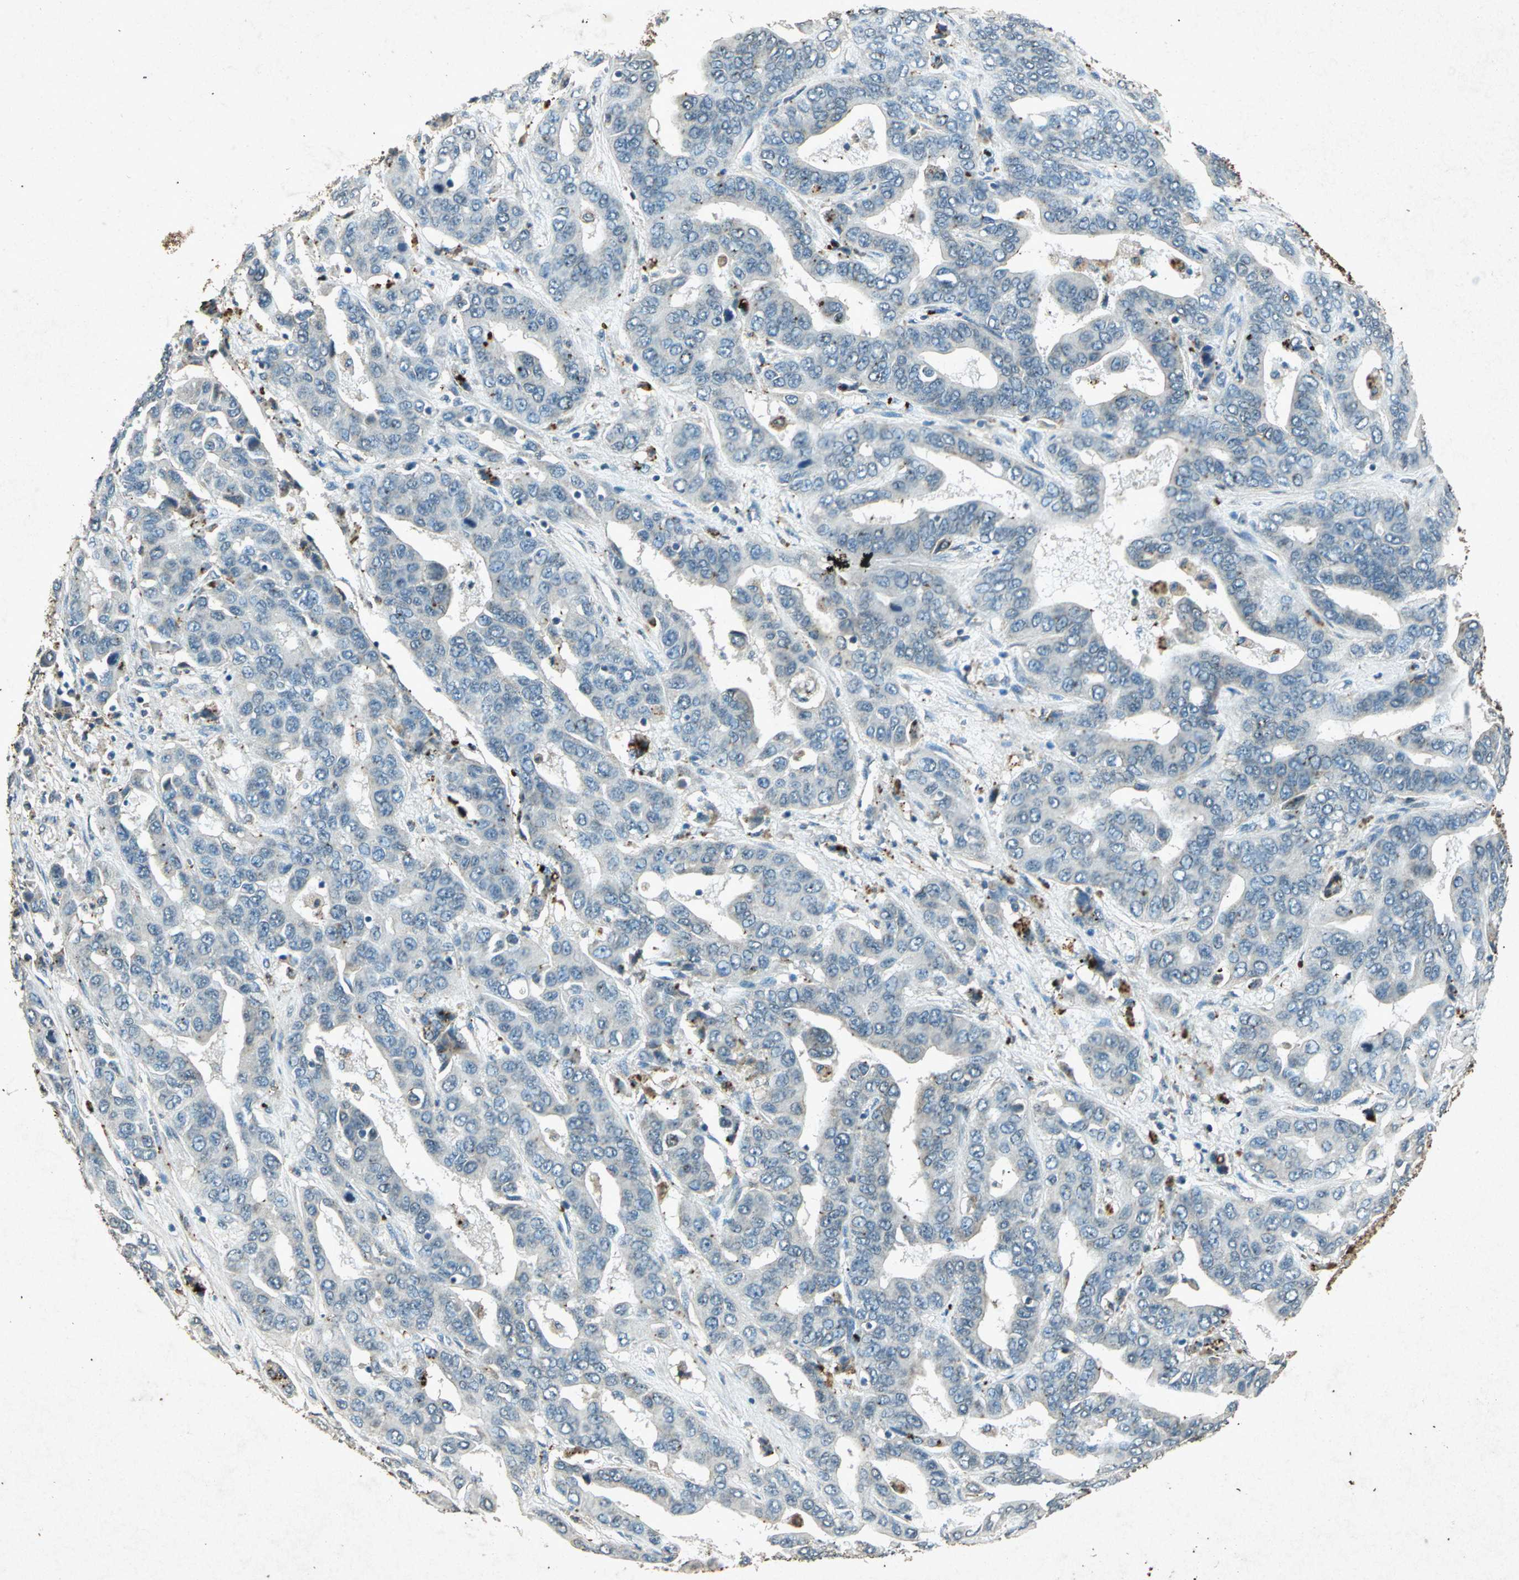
{"staining": {"intensity": "negative", "quantity": "none", "location": "none"}, "tissue": "liver cancer", "cell_type": "Tumor cells", "image_type": "cancer", "snomed": [{"axis": "morphology", "description": "Cholangiocarcinoma"}, {"axis": "topography", "description": "Liver"}], "caption": "Tumor cells show no significant protein positivity in liver cancer (cholangiocarcinoma).", "gene": "PSEN1", "patient": {"sex": "female", "age": 52}}